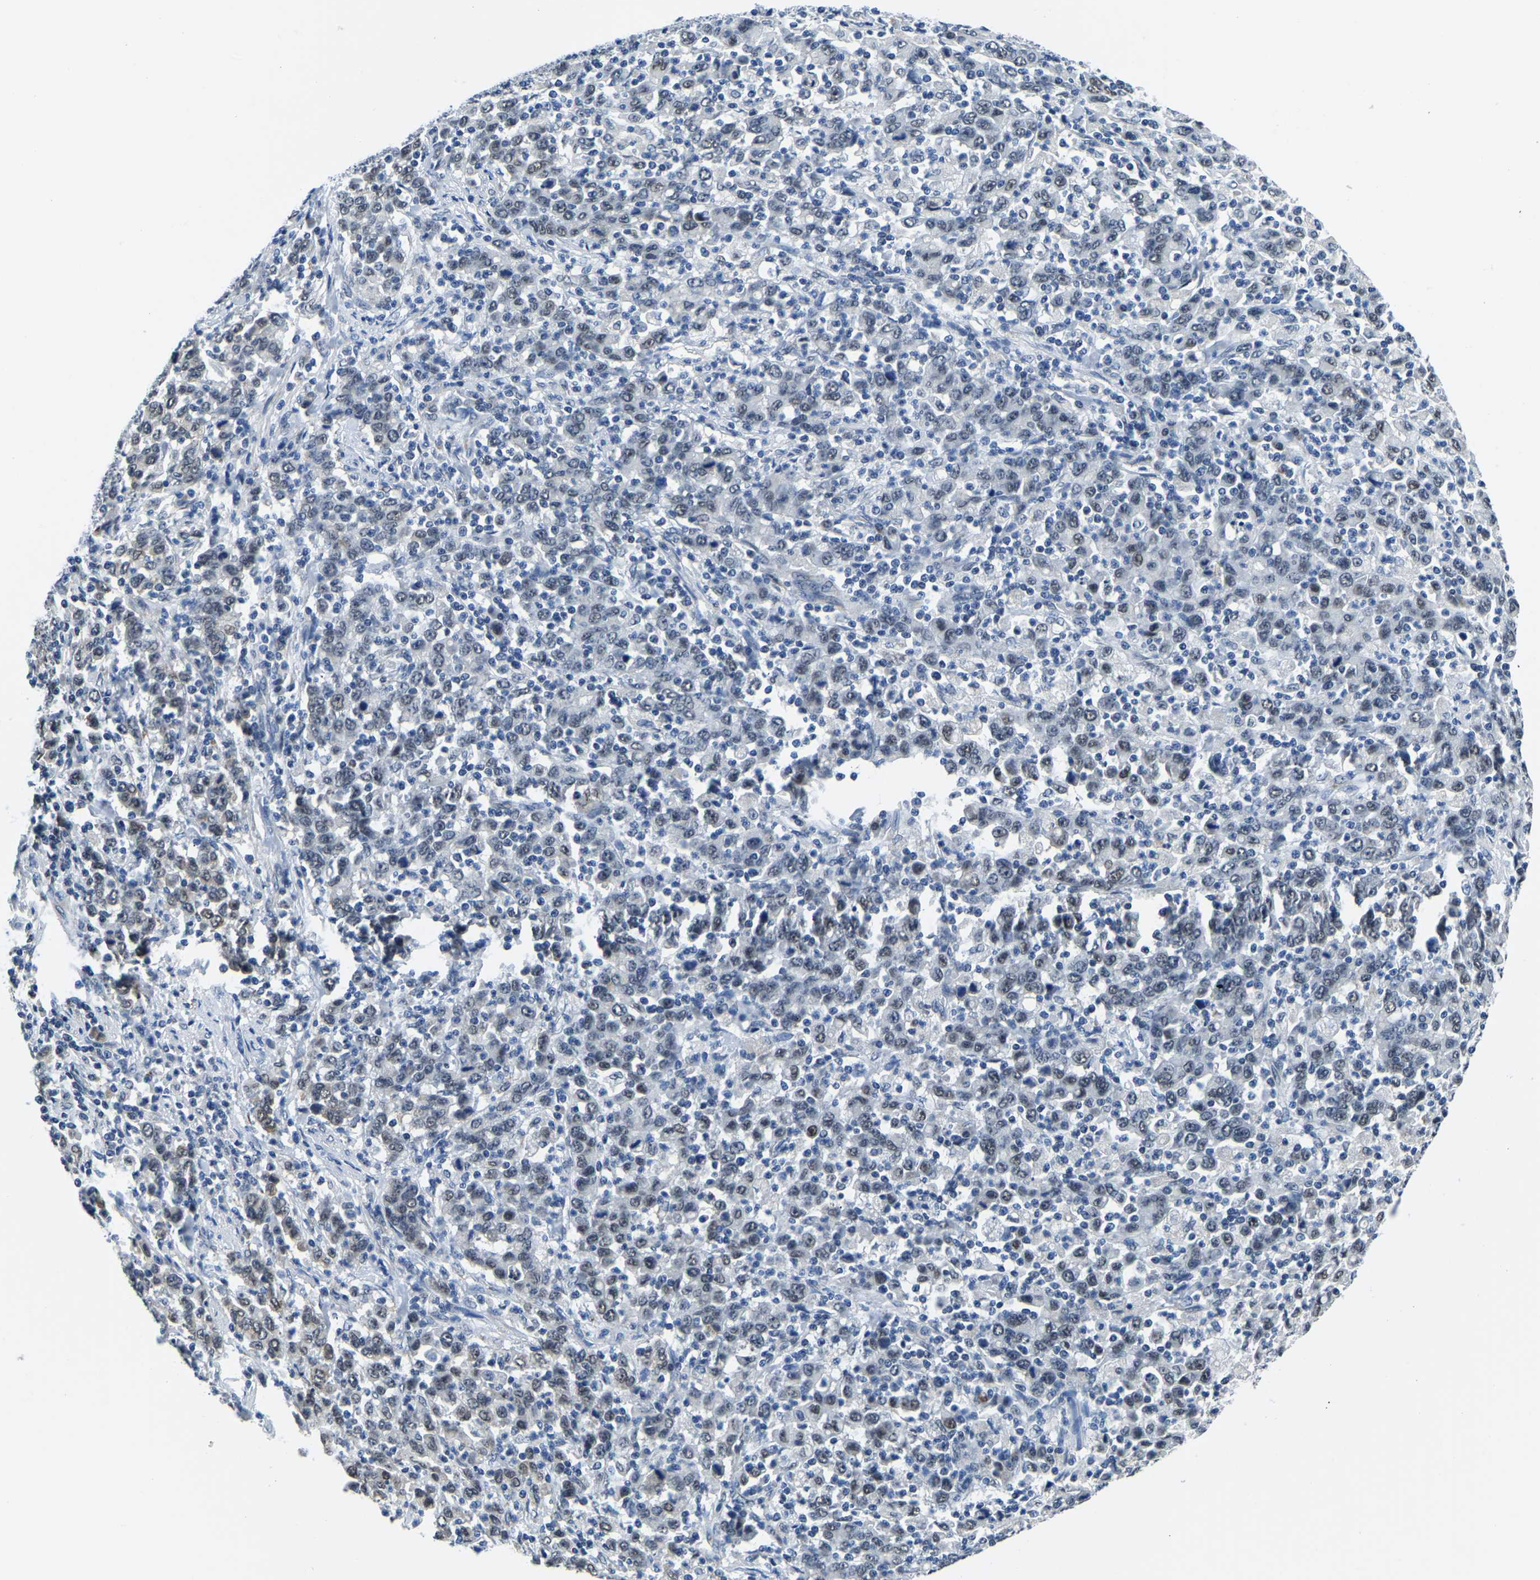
{"staining": {"intensity": "weak", "quantity": ">75%", "location": "nuclear"}, "tissue": "stomach cancer", "cell_type": "Tumor cells", "image_type": "cancer", "snomed": [{"axis": "morphology", "description": "Adenocarcinoma, NOS"}, {"axis": "topography", "description": "Stomach, upper"}], "caption": "A high-resolution photomicrograph shows immunohistochemistry (IHC) staining of stomach cancer (adenocarcinoma), which displays weak nuclear staining in about >75% of tumor cells.", "gene": "BNIP3L", "patient": {"sex": "male", "age": 69}}